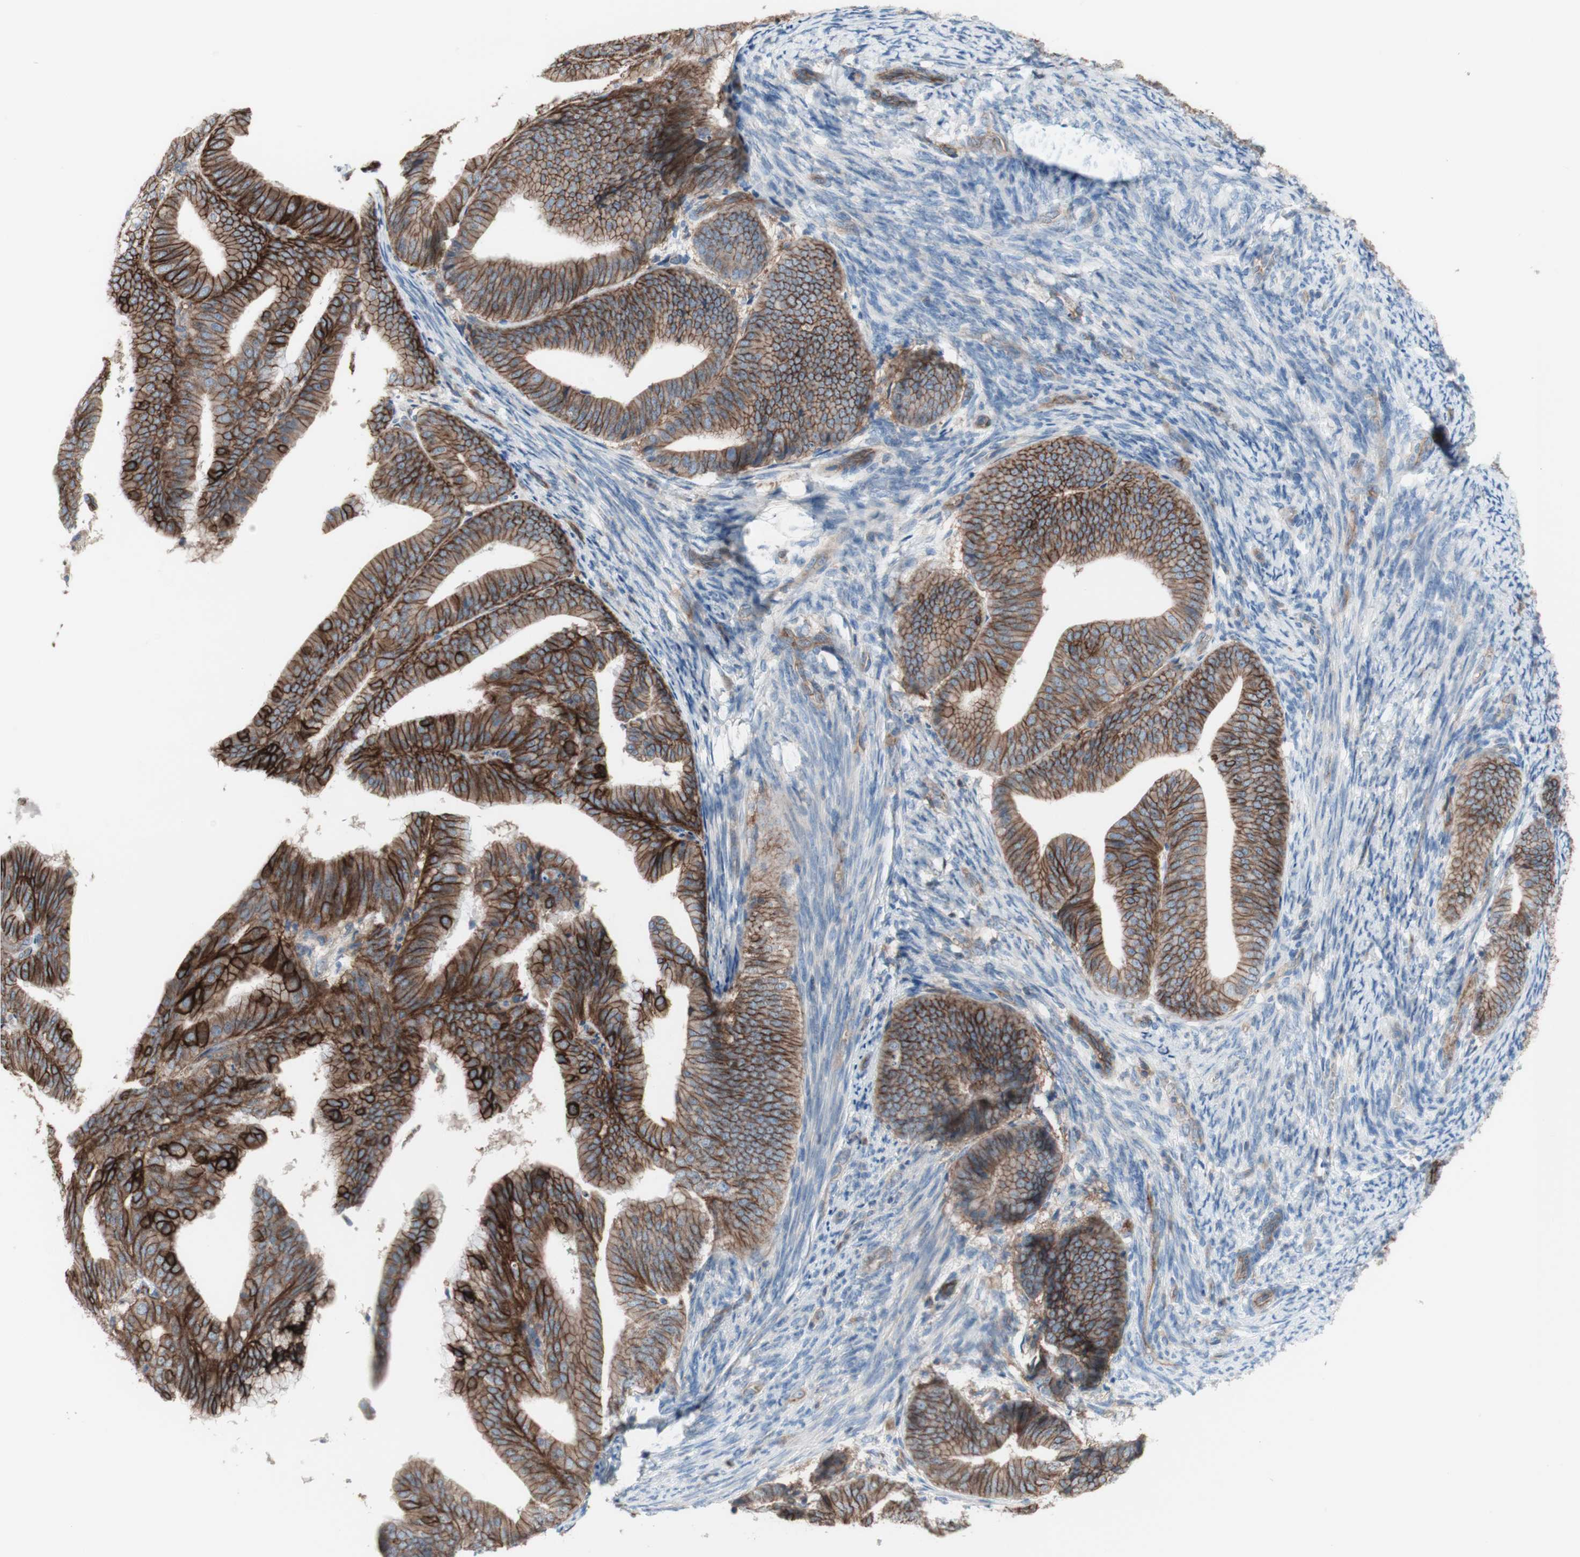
{"staining": {"intensity": "moderate", "quantity": ">75%", "location": "cytoplasmic/membranous"}, "tissue": "endometrial cancer", "cell_type": "Tumor cells", "image_type": "cancer", "snomed": [{"axis": "morphology", "description": "Adenocarcinoma, NOS"}, {"axis": "topography", "description": "Endometrium"}], "caption": "Immunohistochemistry (IHC) (DAB) staining of human endometrial cancer exhibits moderate cytoplasmic/membranous protein expression in approximately >75% of tumor cells.", "gene": "CD46", "patient": {"sex": "female", "age": 63}}